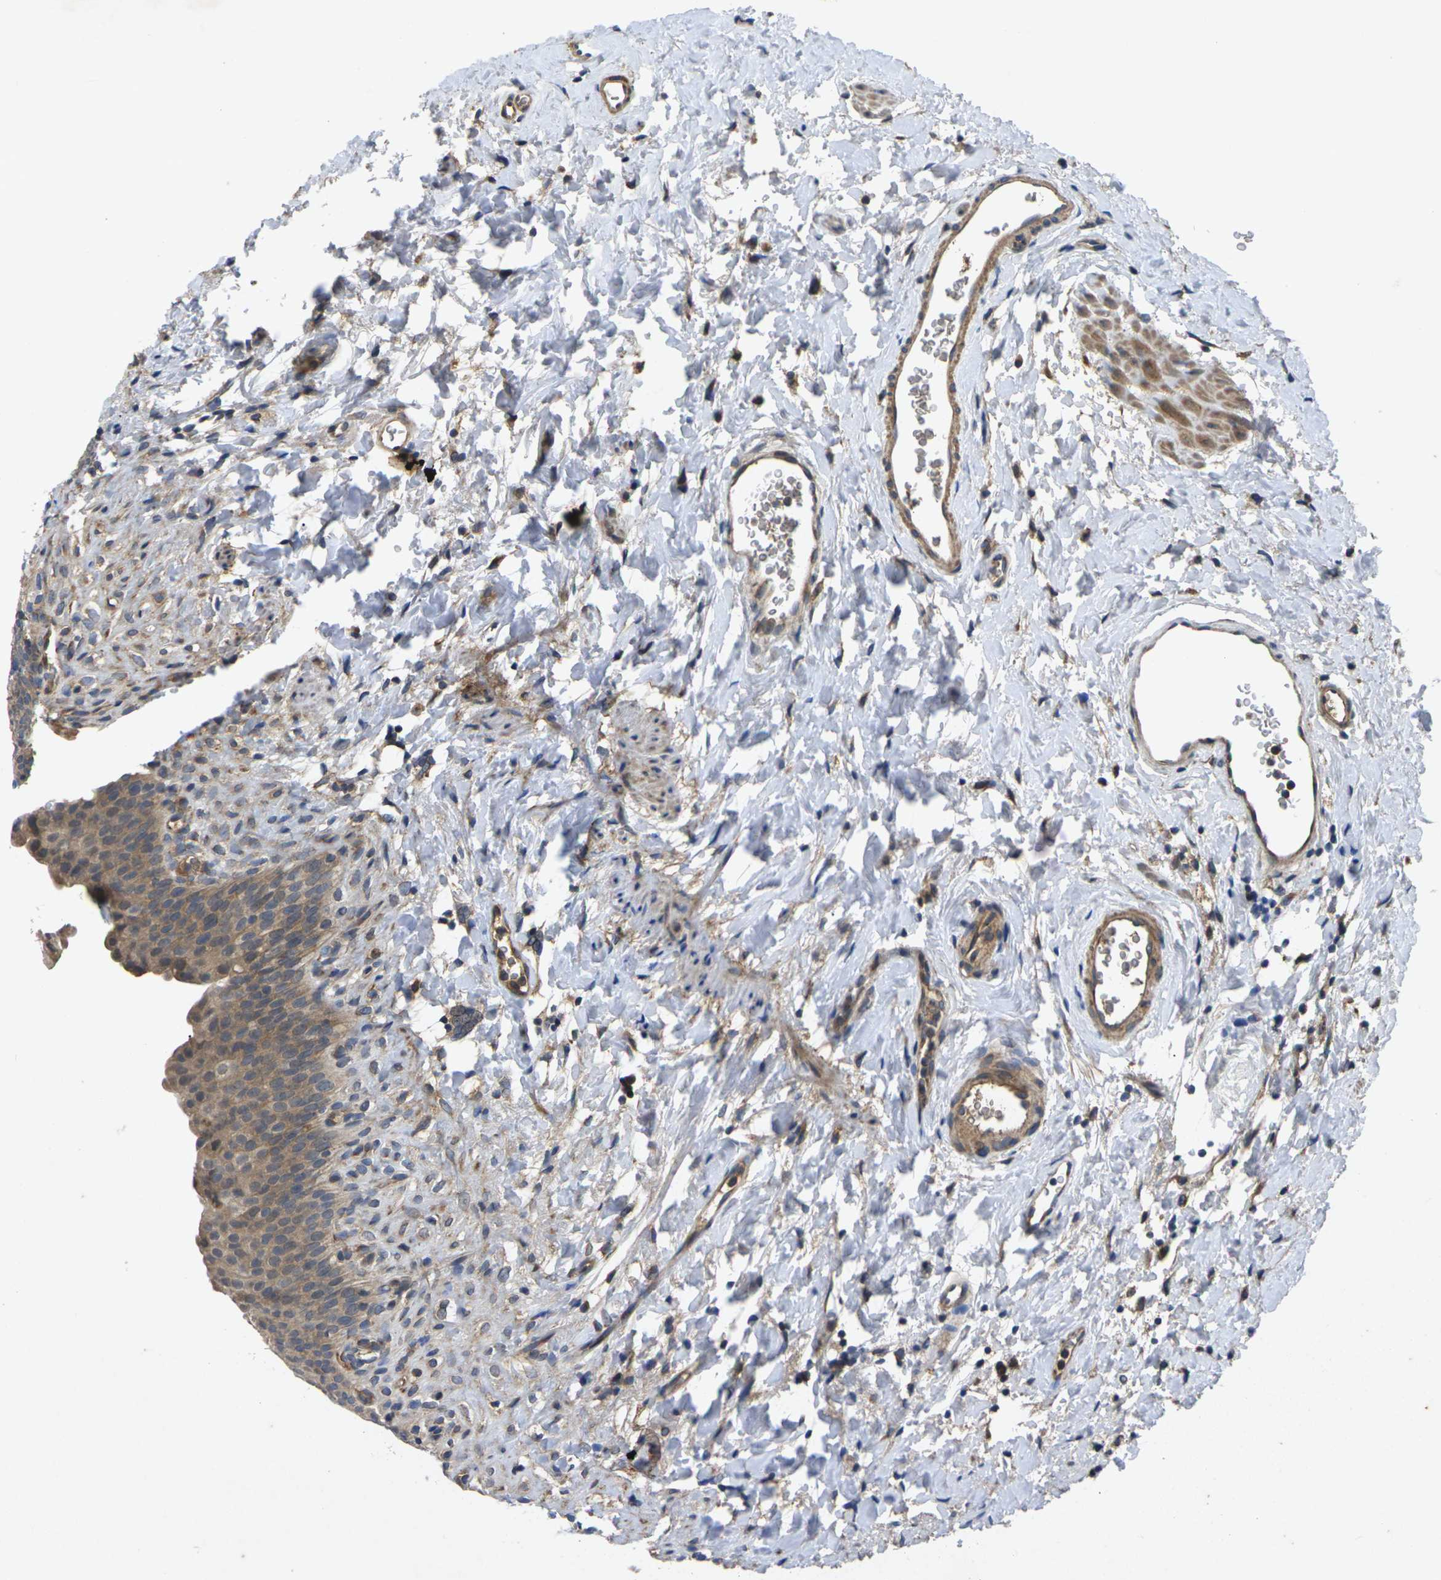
{"staining": {"intensity": "moderate", "quantity": ">75%", "location": "cytoplasmic/membranous"}, "tissue": "urinary bladder", "cell_type": "Urothelial cells", "image_type": "normal", "snomed": [{"axis": "morphology", "description": "Normal tissue, NOS"}, {"axis": "topography", "description": "Urinary bladder"}], "caption": "Moderate cytoplasmic/membranous protein staining is identified in approximately >75% of urothelial cells in urinary bladder. (DAB IHC with brightfield microscopy, high magnification).", "gene": "KIF1B", "patient": {"sex": "female", "age": 79}}